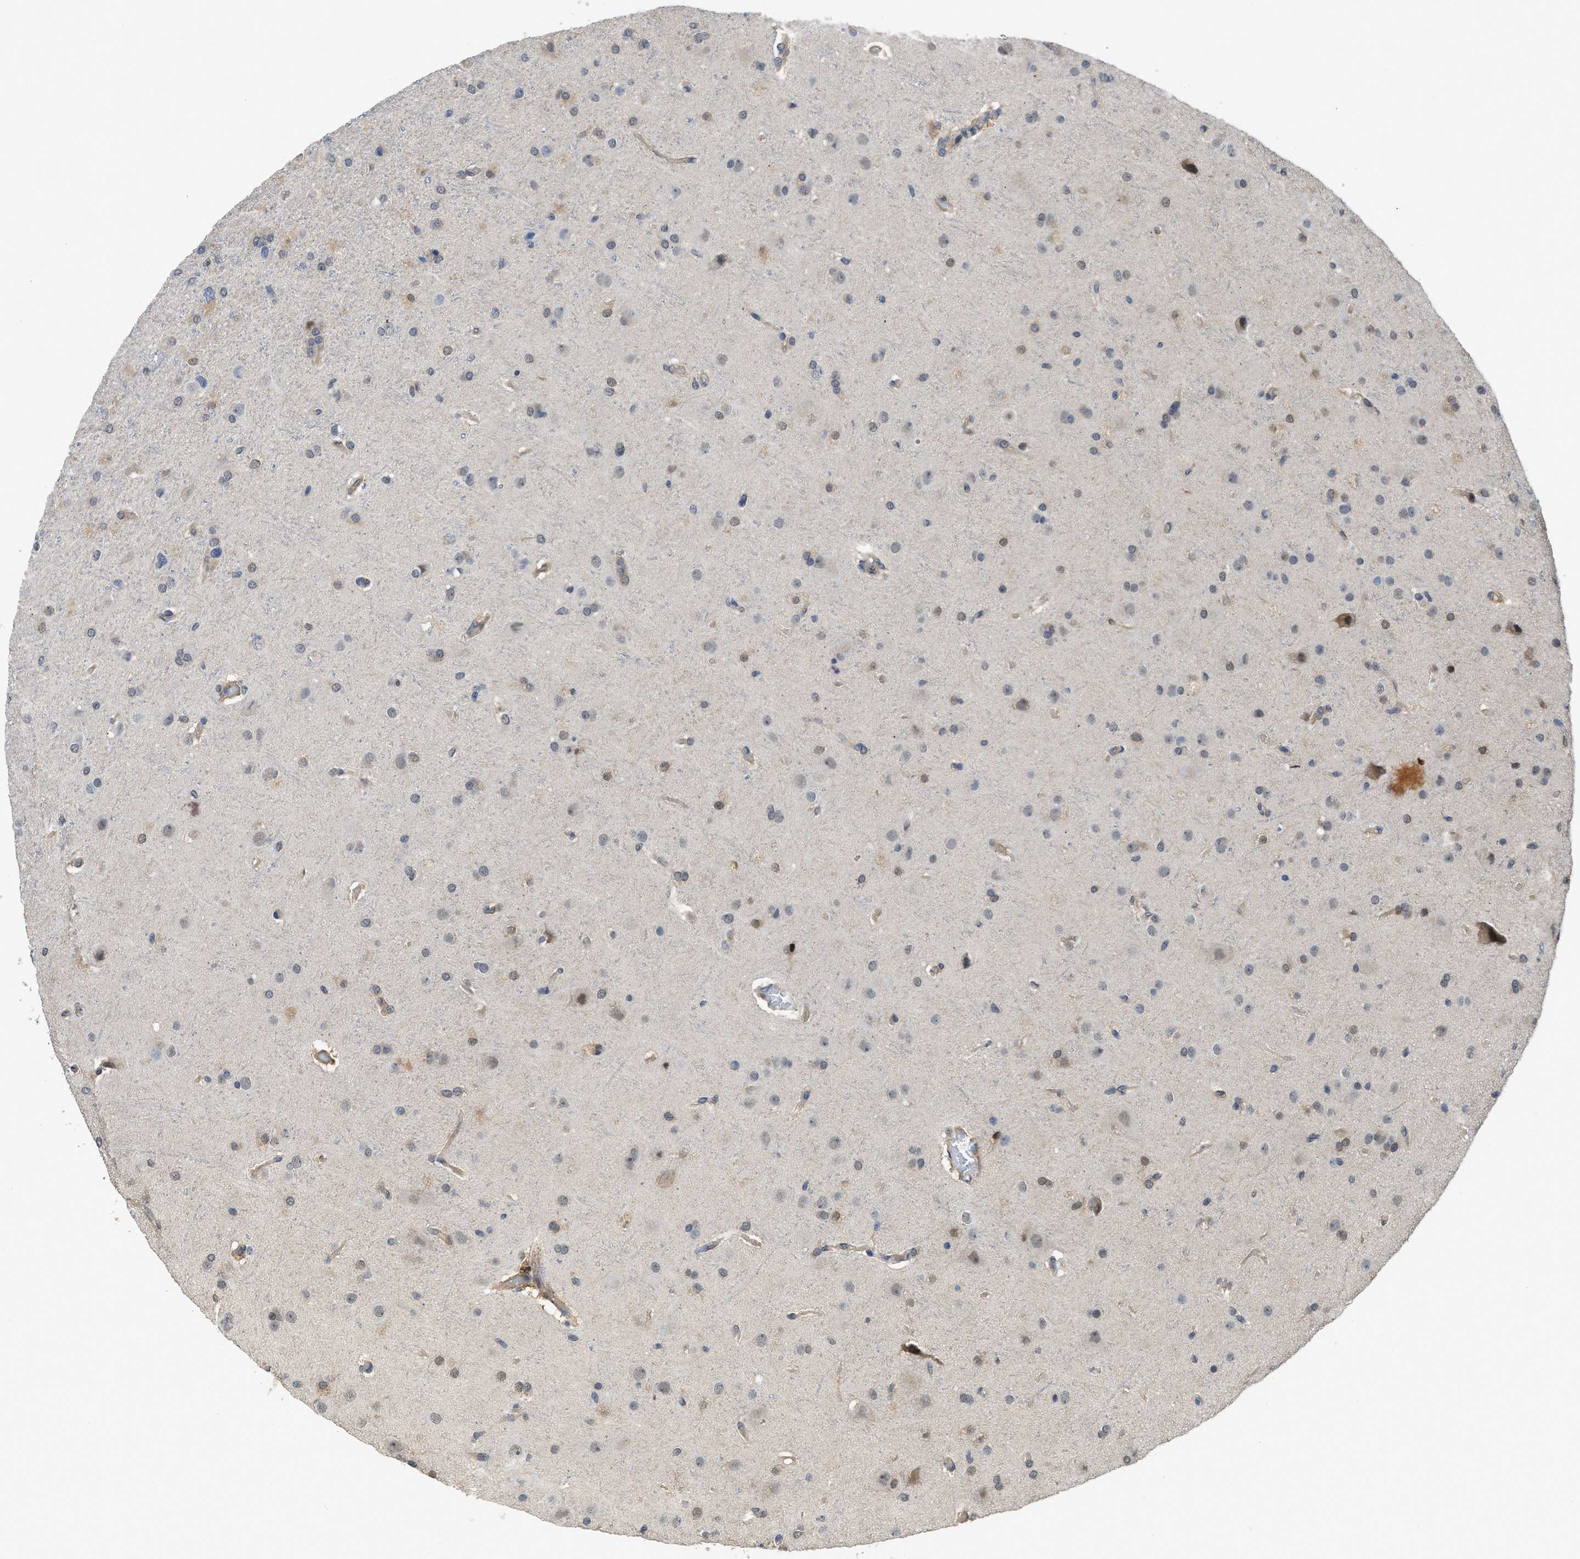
{"staining": {"intensity": "negative", "quantity": "none", "location": "none"}, "tissue": "glioma", "cell_type": "Tumor cells", "image_type": "cancer", "snomed": [{"axis": "morphology", "description": "Glioma, malignant, High grade"}, {"axis": "topography", "description": "Brain"}], "caption": "Immunohistochemistry photomicrograph of neoplastic tissue: glioma stained with DAB exhibits no significant protein staining in tumor cells. (Stains: DAB immunohistochemistry with hematoxylin counter stain, Microscopy: brightfield microscopy at high magnification).", "gene": "TES", "patient": {"sex": "female", "age": 58}}